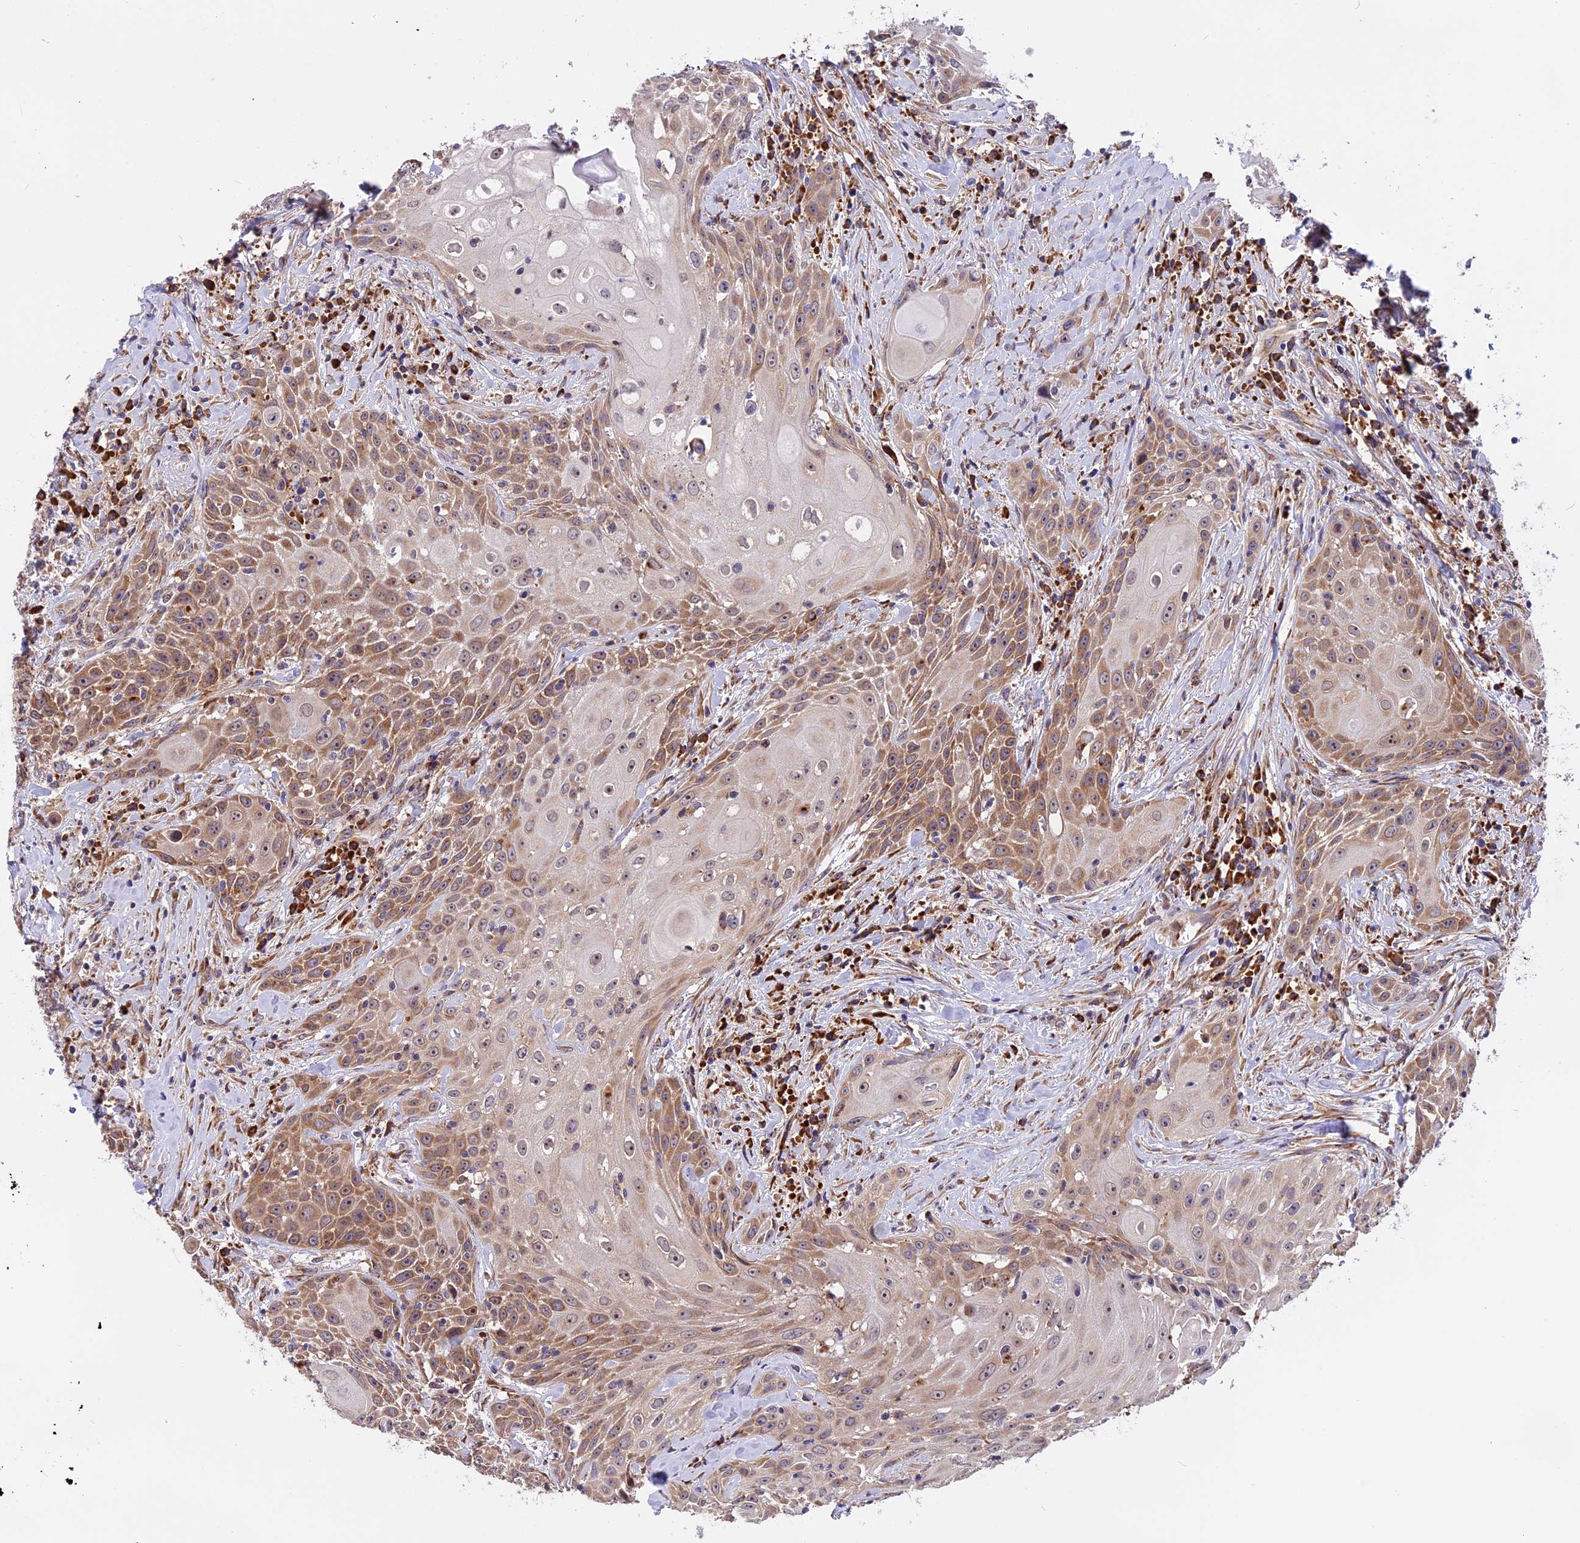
{"staining": {"intensity": "moderate", "quantity": ">75%", "location": "cytoplasmic/membranous"}, "tissue": "head and neck cancer", "cell_type": "Tumor cells", "image_type": "cancer", "snomed": [{"axis": "morphology", "description": "Squamous cell carcinoma, NOS"}, {"axis": "topography", "description": "Oral tissue"}, {"axis": "topography", "description": "Head-Neck"}], "caption": "Moderate cytoplasmic/membranous staining for a protein is identified in about >75% of tumor cells of head and neck cancer using IHC.", "gene": "GNPTAB", "patient": {"sex": "female", "age": 82}}